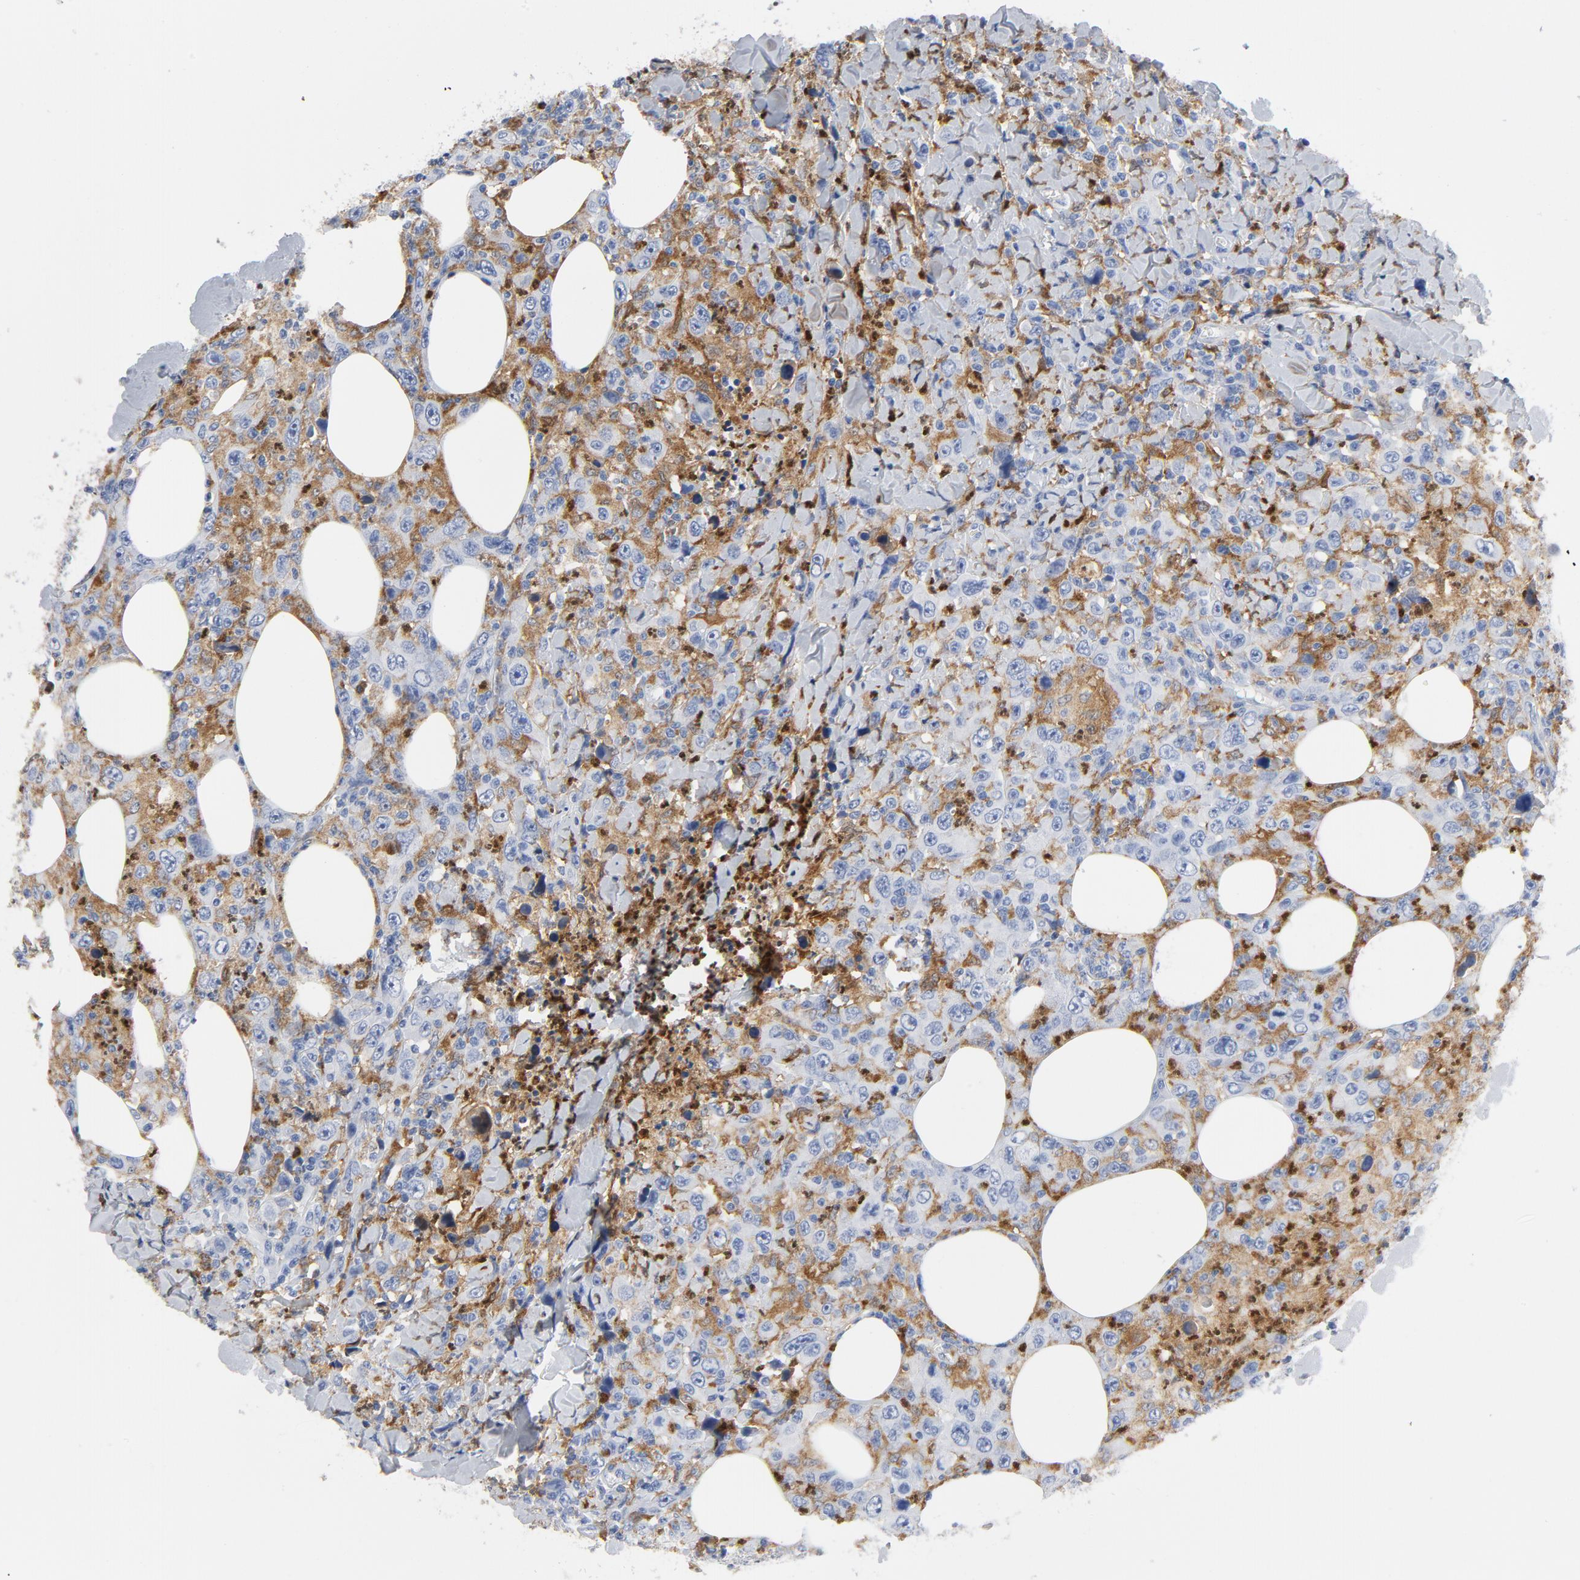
{"staining": {"intensity": "negative", "quantity": "none", "location": "none"}, "tissue": "thyroid cancer", "cell_type": "Tumor cells", "image_type": "cancer", "snomed": [{"axis": "morphology", "description": "Carcinoma, NOS"}, {"axis": "topography", "description": "Thyroid gland"}], "caption": "The micrograph displays no significant staining in tumor cells of thyroid cancer.", "gene": "NCF1", "patient": {"sex": "female", "age": 77}}